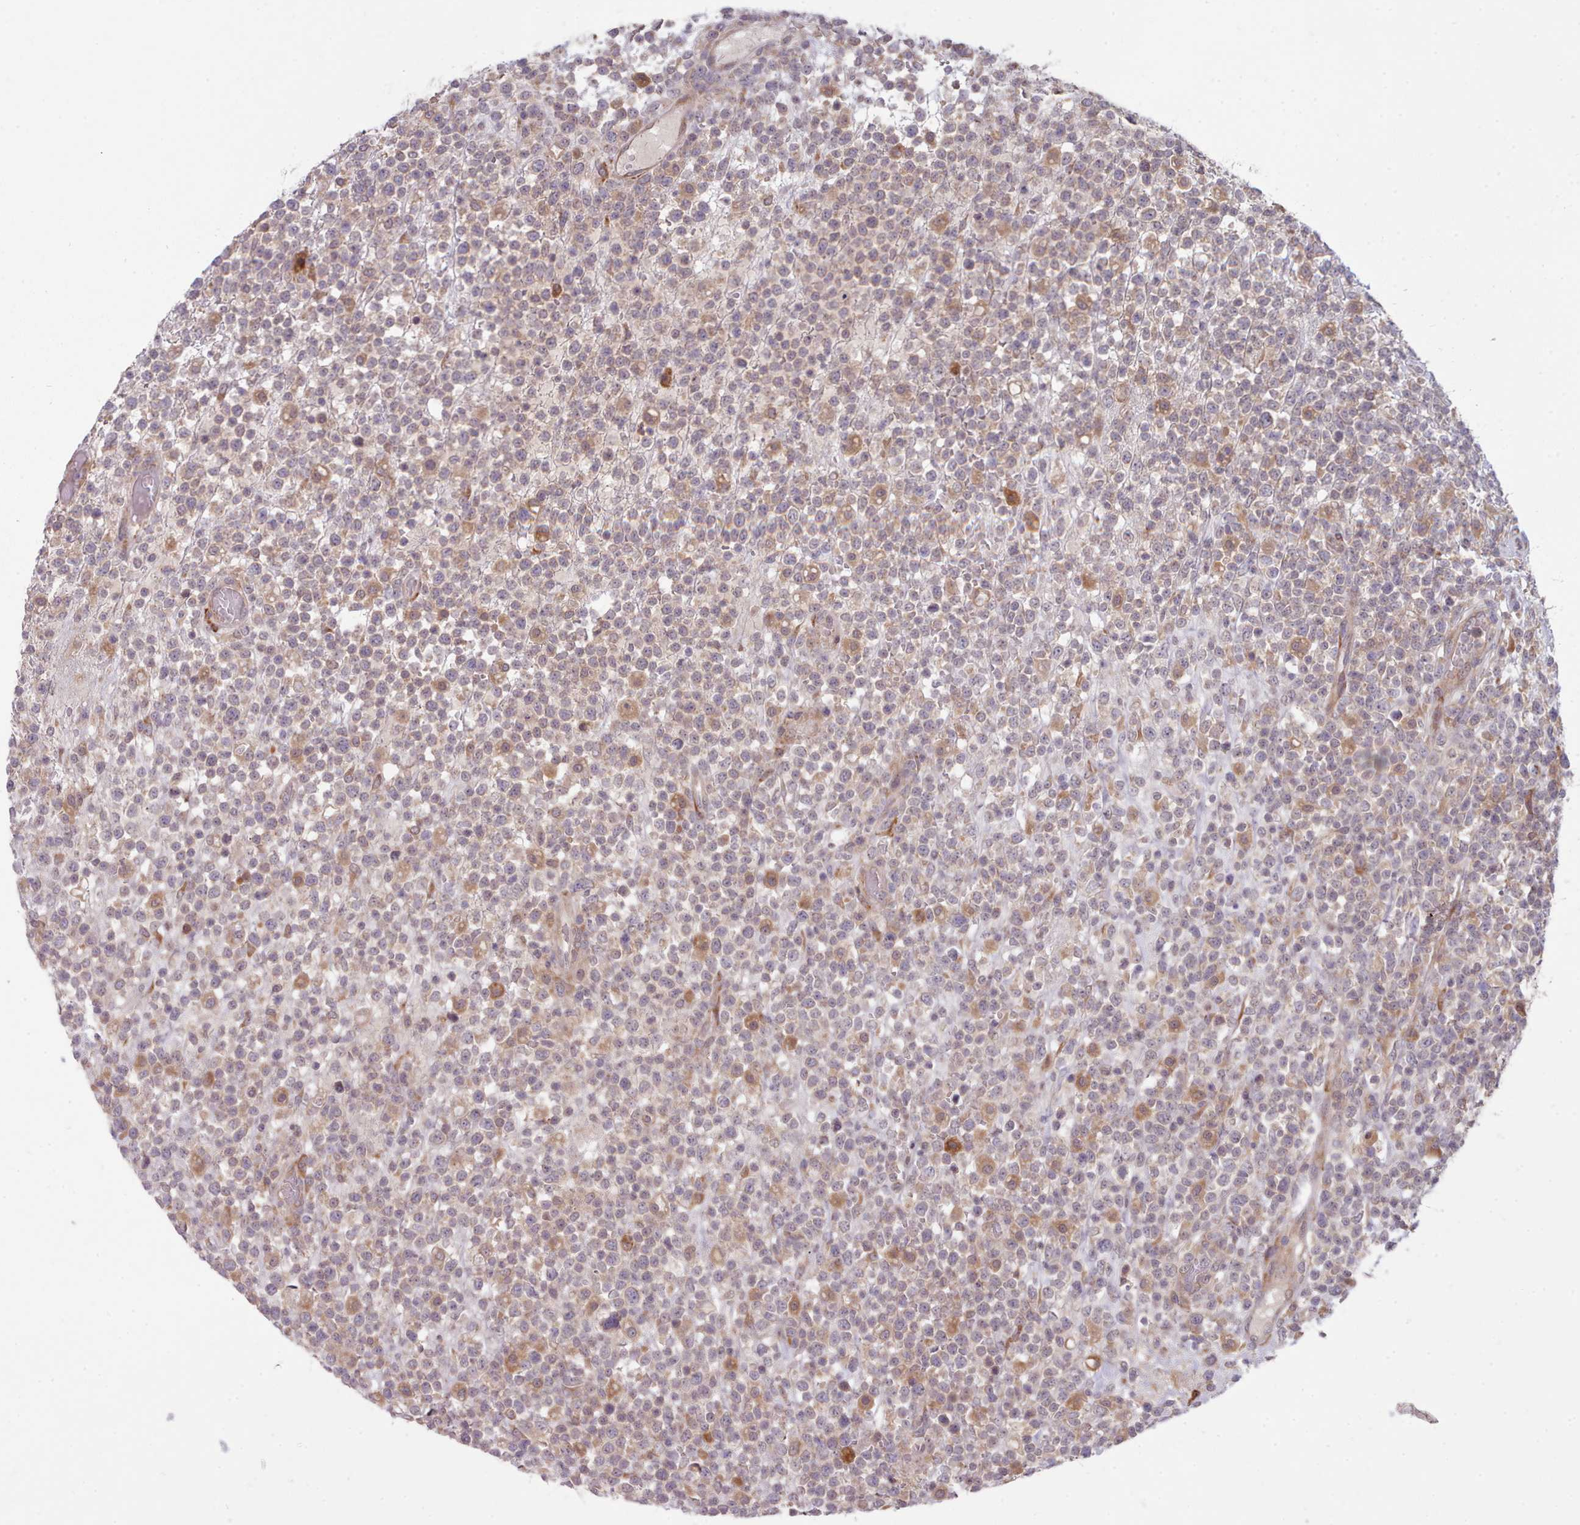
{"staining": {"intensity": "weak", "quantity": "25%-75%", "location": "cytoplasmic/membranous"}, "tissue": "lymphoma", "cell_type": "Tumor cells", "image_type": "cancer", "snomed": [{"axis": "morphology", "description": "Malignant lymphoma, non-Hodgkin's type, High grade"}, {"axis": "topography", "description": "Colon"}], "caption": "A high-resolution image shows IHC staining of malignant lymphoma, non-Hodgkin's type (high-grade), which displays weak cytoplasmic/membranous staining in about 25%-75% of tumor cells. (Brightfield microscopy of DAB IHC at high magnification).", "gene": "TRIM26", "patient": {"sex": "female", "age": 53}}